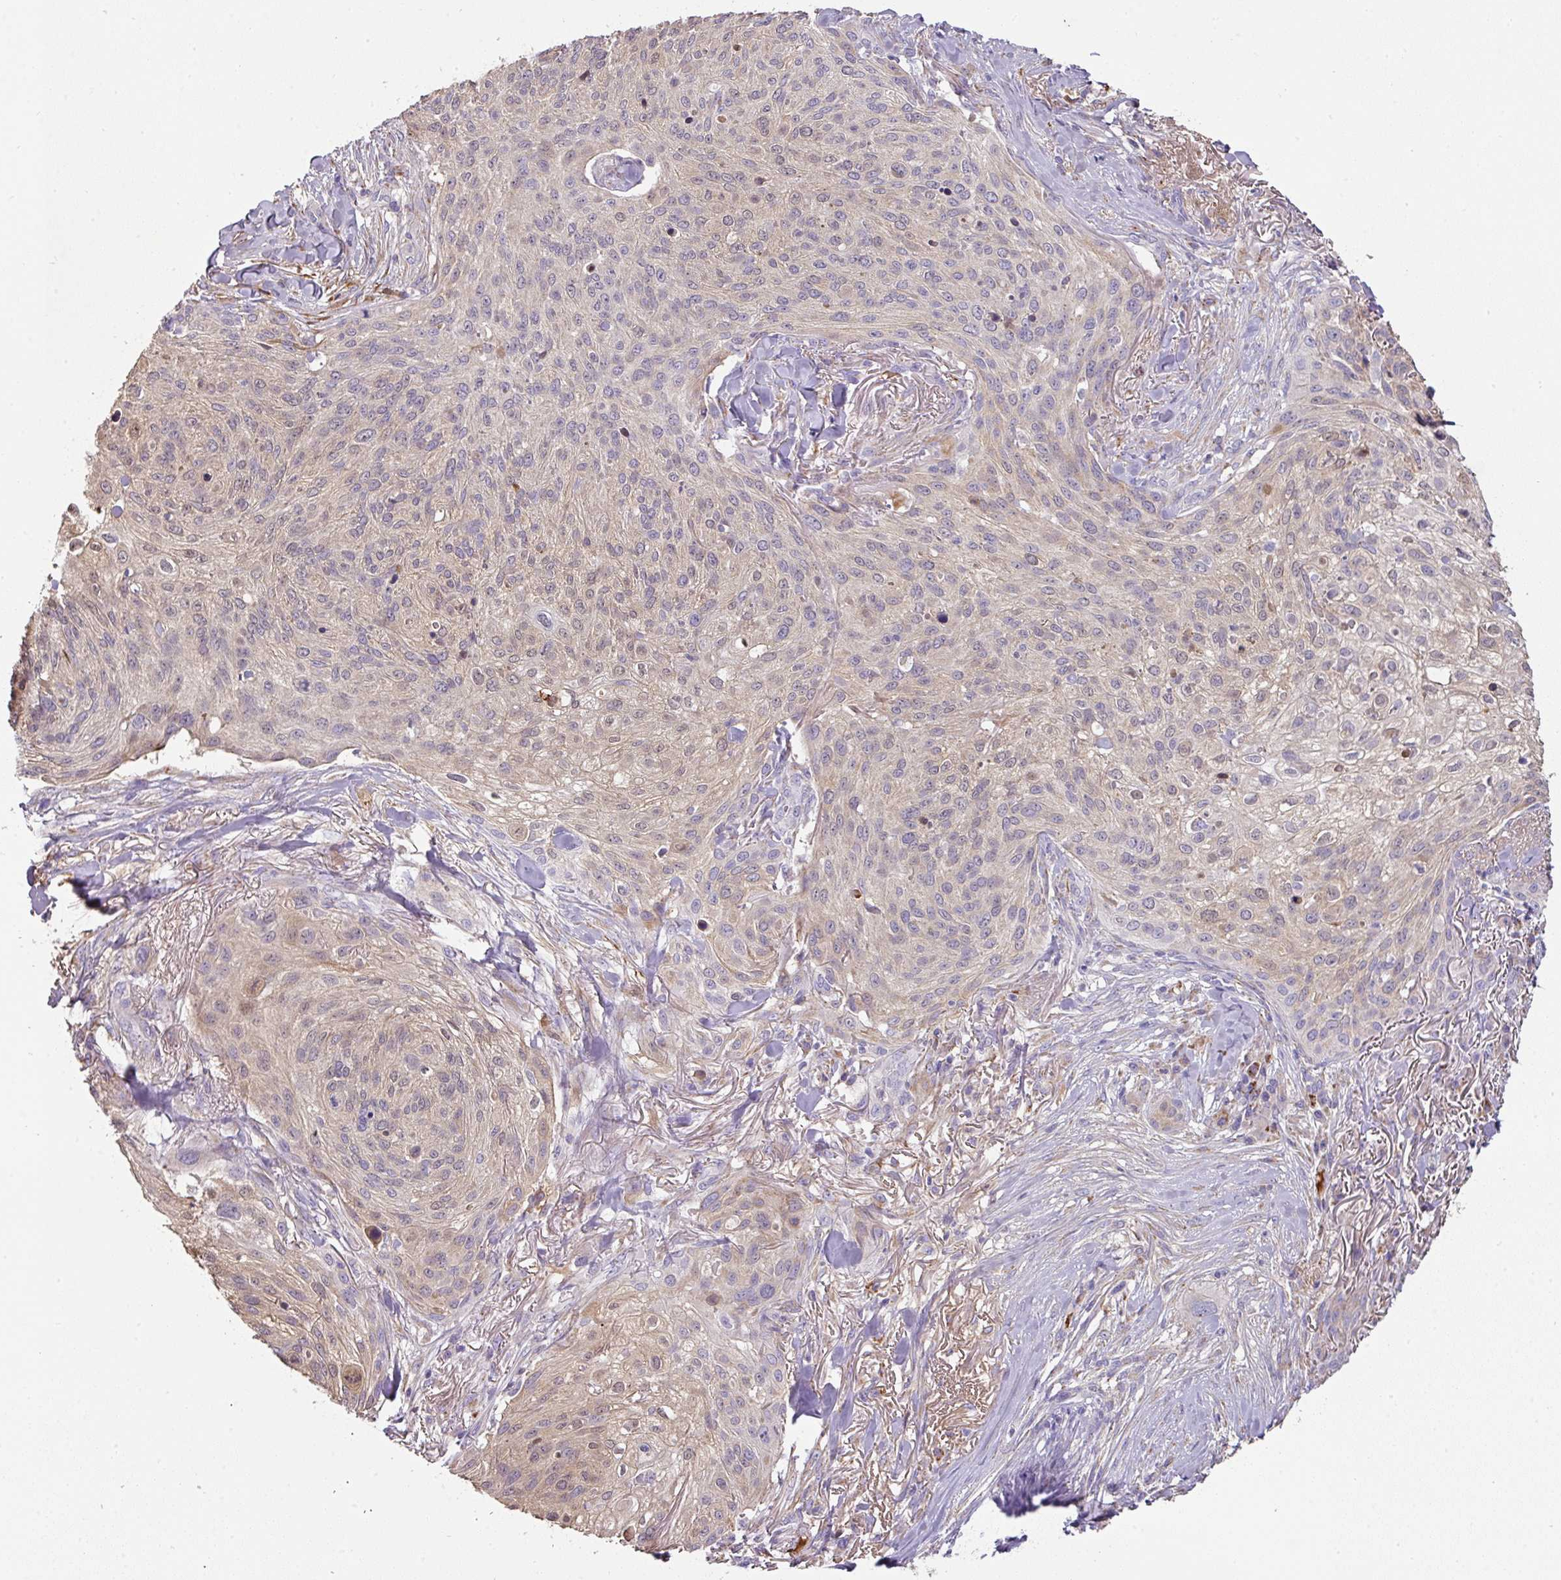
{"staining": {"intensity": "weak", "quantity": "25%-75%", "location": "cytoplasmic/membranous,nuclear"}, "tissue": "skin cancer", "cell_type": "Tumor cells", "image_type": "cancer", "snomed": [{"axis": "morphology", "description": "Squamous cell carcinoma, NOS"}, {"axis": "topography", "description": "Skin"}], "caption": "A brown stain highlights weak cytoplasmic/membranous and nuclear expression of a protein in skin cancer tumor cells. (DAB (3,3'-diaminobenzidine) = brown stain, brightfield microscopy at high magnification).", "gene": "CCZ1", "patient": {"sex": "female", "age": 87}}